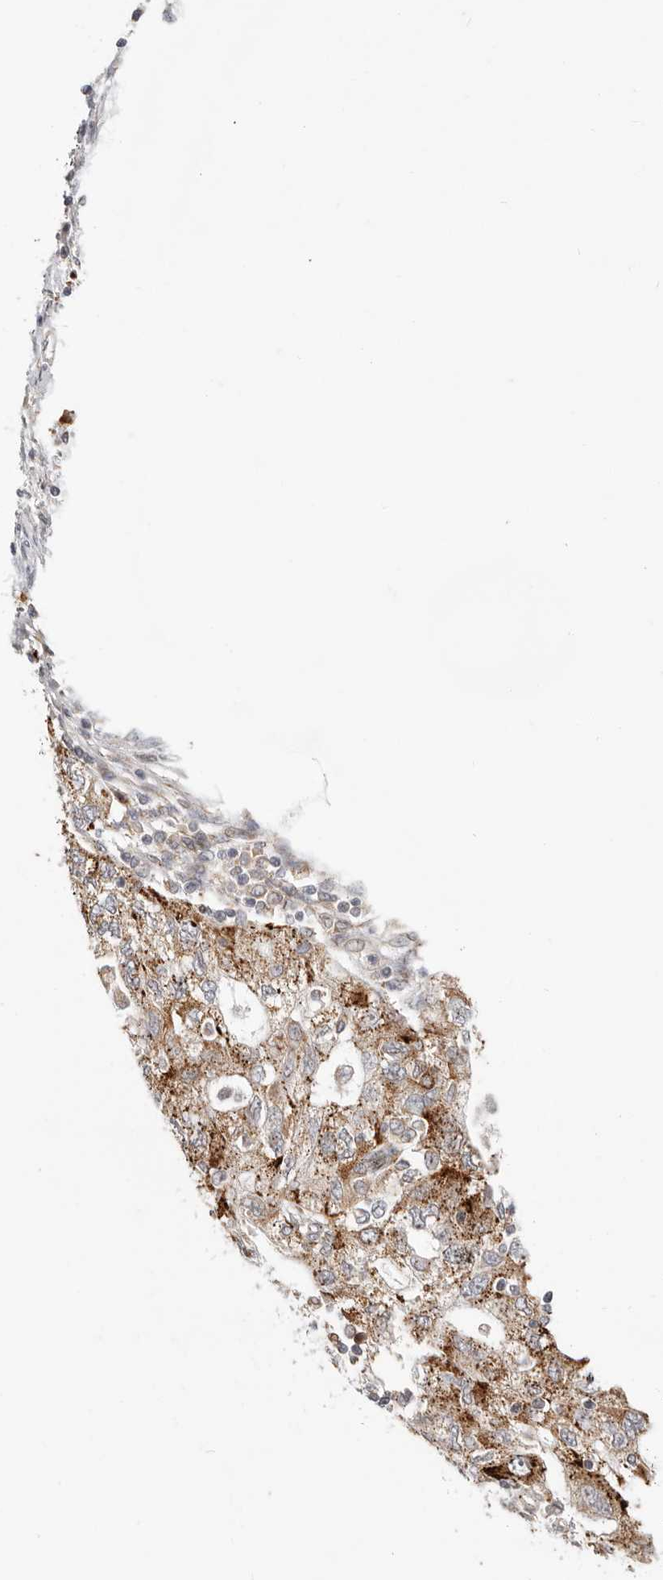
{"staining": {"intensity": "moderate", "quantity": ">75%", "location": "cytoplasmic/membranous"}, "tissue": "ovarian cancer", "cell_type": "Tumor cells", "image_type": "cancer", "snomed": [{"axis": "morphology", "description": "Carcinoma, NOS"}, {"axis": "morphology", "description": "Cystadenocarcinoma, serous, NOS"}, {"axis": "topography", "description": "Ovary"}], "caption": "A brown stain highlights moderate cytoplasmic/membranous staining of a protein in serous cystadenocarcinoma (ovarian) tumor cells. The staining was performed using DAB, with brown indicating positive protein expression. Nuclei are stained blue with hematoxylin.", "gene": "TOR3A", "patient": {"sex": "female", "age": 69}}